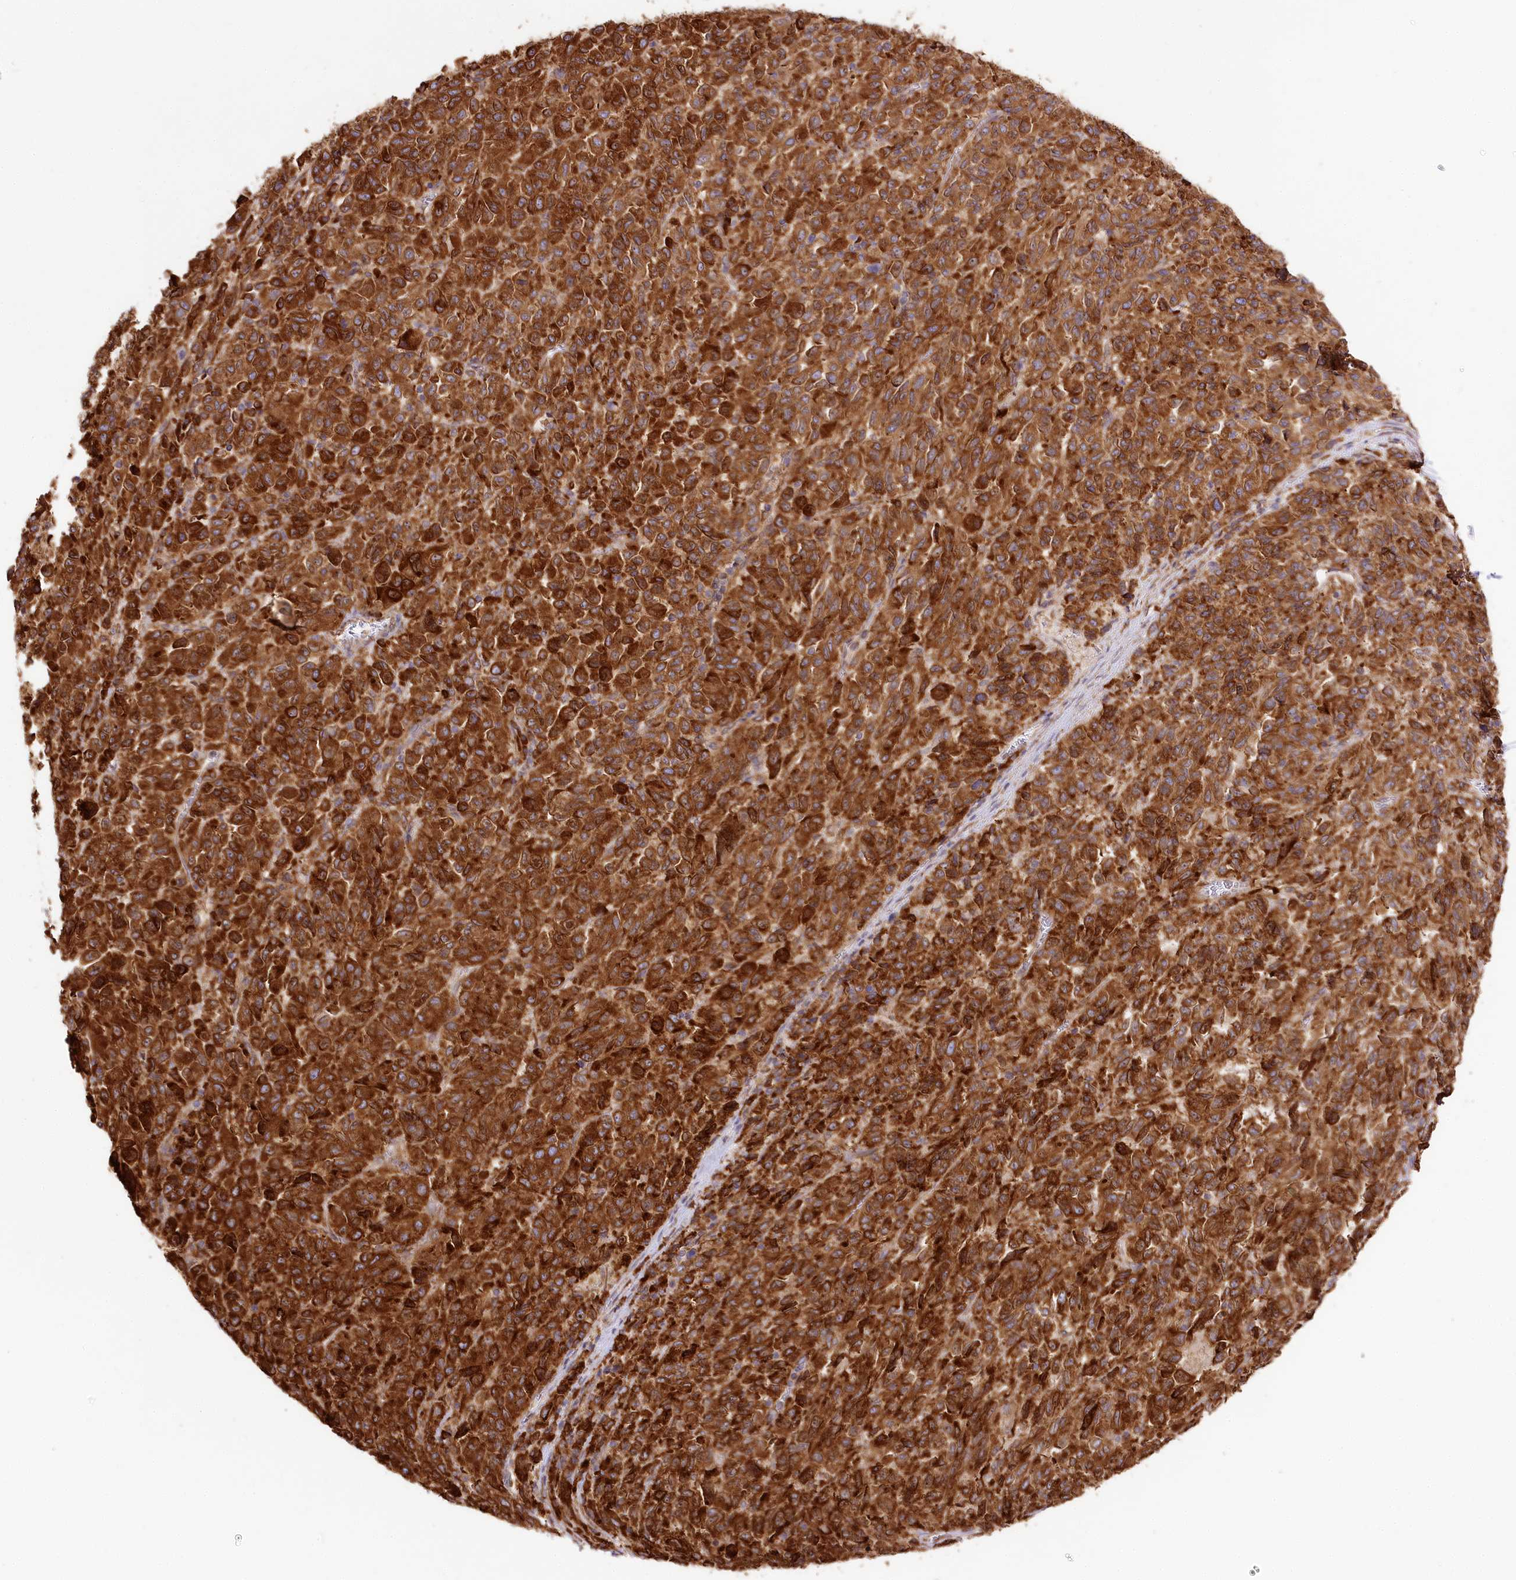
{"staining": {"intensity": "strong", "quantity": ">75%", "location": "cytoplasmic/membranous"}, "tissue": "melanoma", "cell_type": "Tumor cells", "image_type": "cancer", "snomed": [{"axis": "morphology", "description": "Malignant melanoma, Metastatic site"}, {"axis": "topography", "description": "Lung"}], "caption": "Immunohistochemistry of melanoma exhibits high levels of strong cytoplasmic/membranous expression in approximately >75% of tumor cells. Nuclei are stained in blue.", "gene": "CNPY2", "patient": {"sex": "male", "age": 64}}